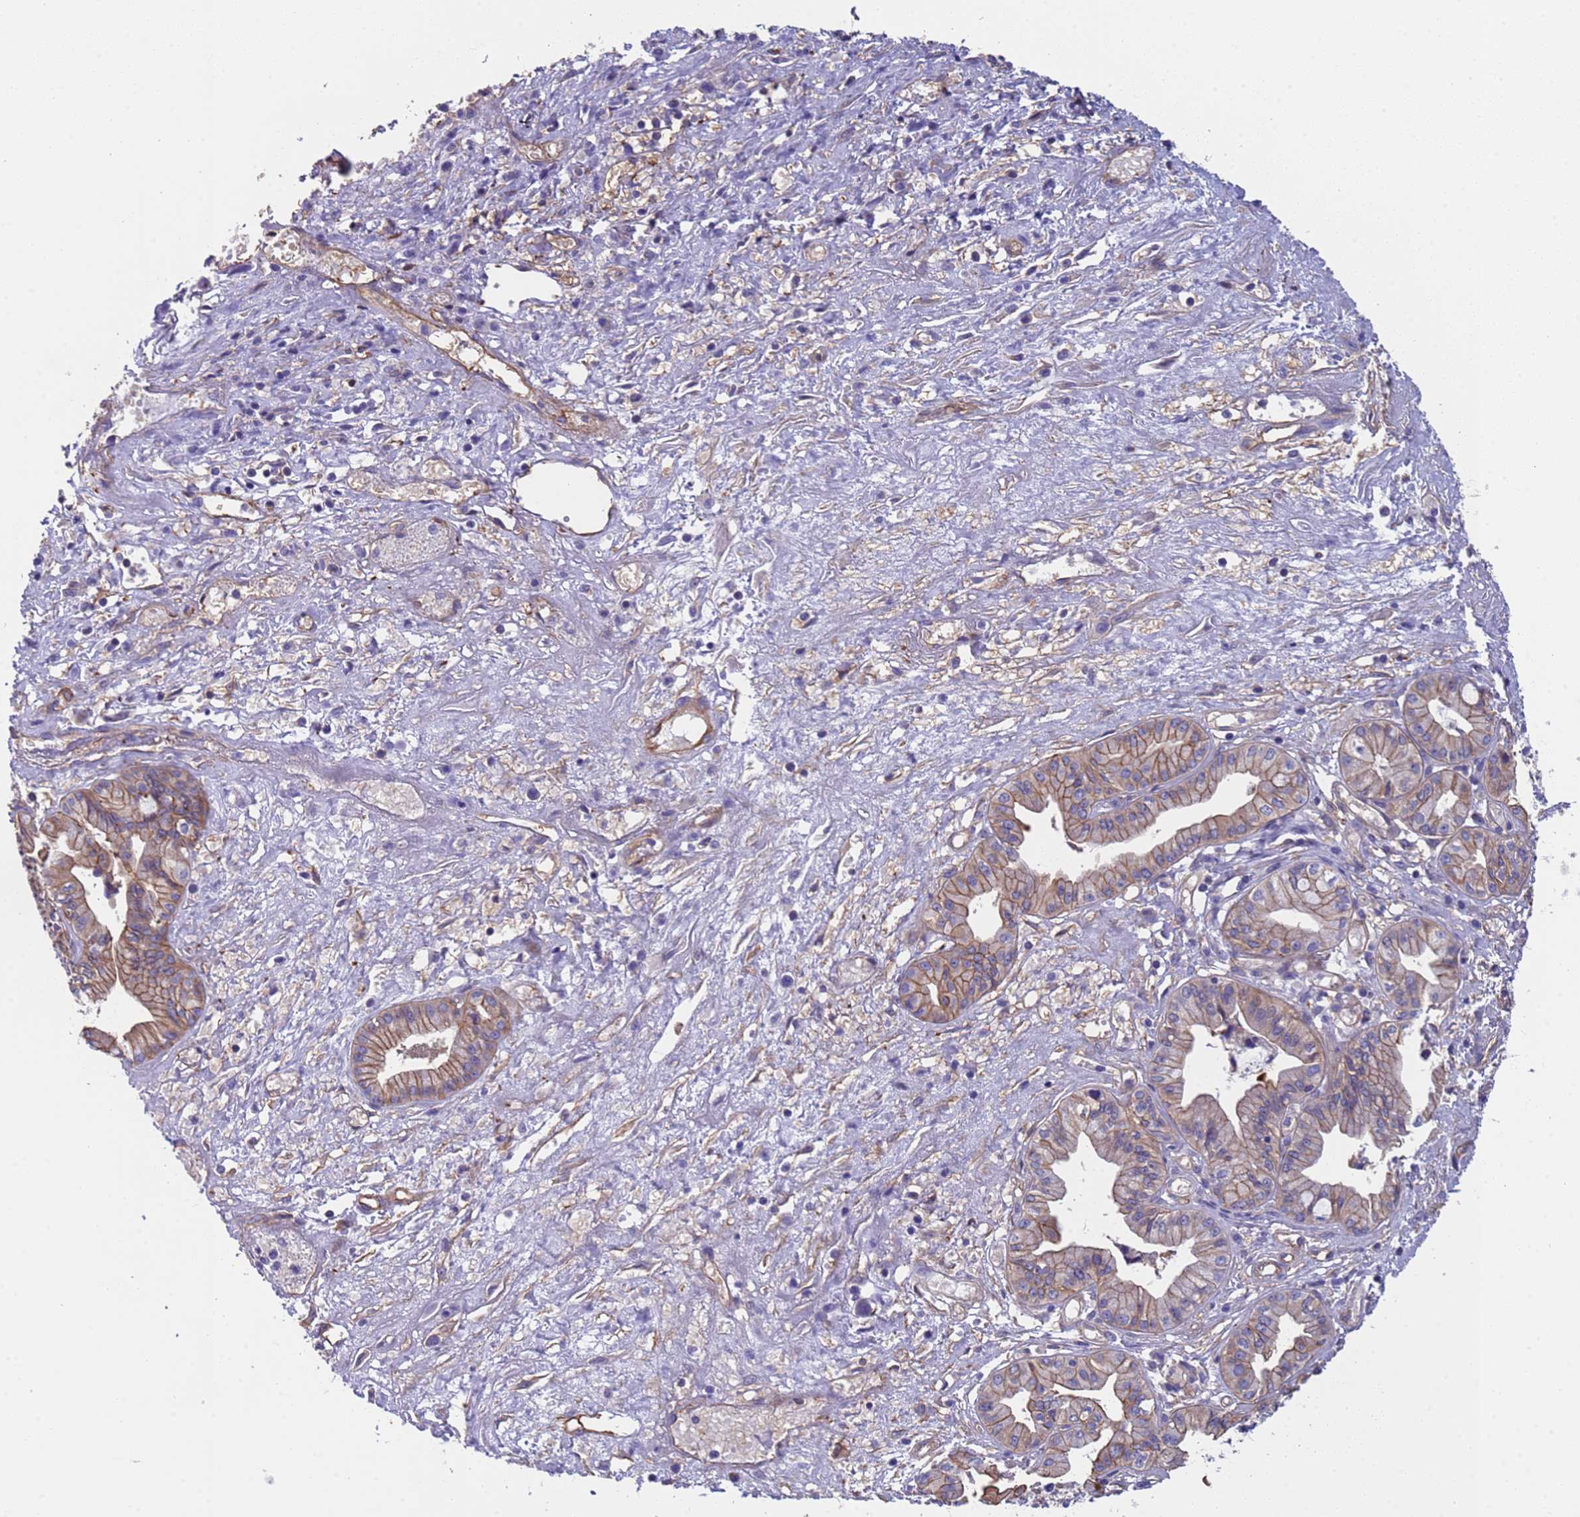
{"staining": {"intensity": "moderate", "quantity": ">75%", "location": "cytoplasmic/membranous"}, "tissue": "pancreatic cancer", "cell_type": "Tumor cells", "image_type": "cancer", "snomed": [{"axis": "morphology", "description": "Adenocarcinoma, NOS"}, {"axis": "topography", "description": "Pancreas"}], "caption": "Protein expression by immunohistochemistry reveals moderate cytoplasmic/membranous positivity in approximately >75% of tumor cells in pancreatic cancer.", "gene": "ZNF248", "patient": {"sex": "female", "age": 50}}